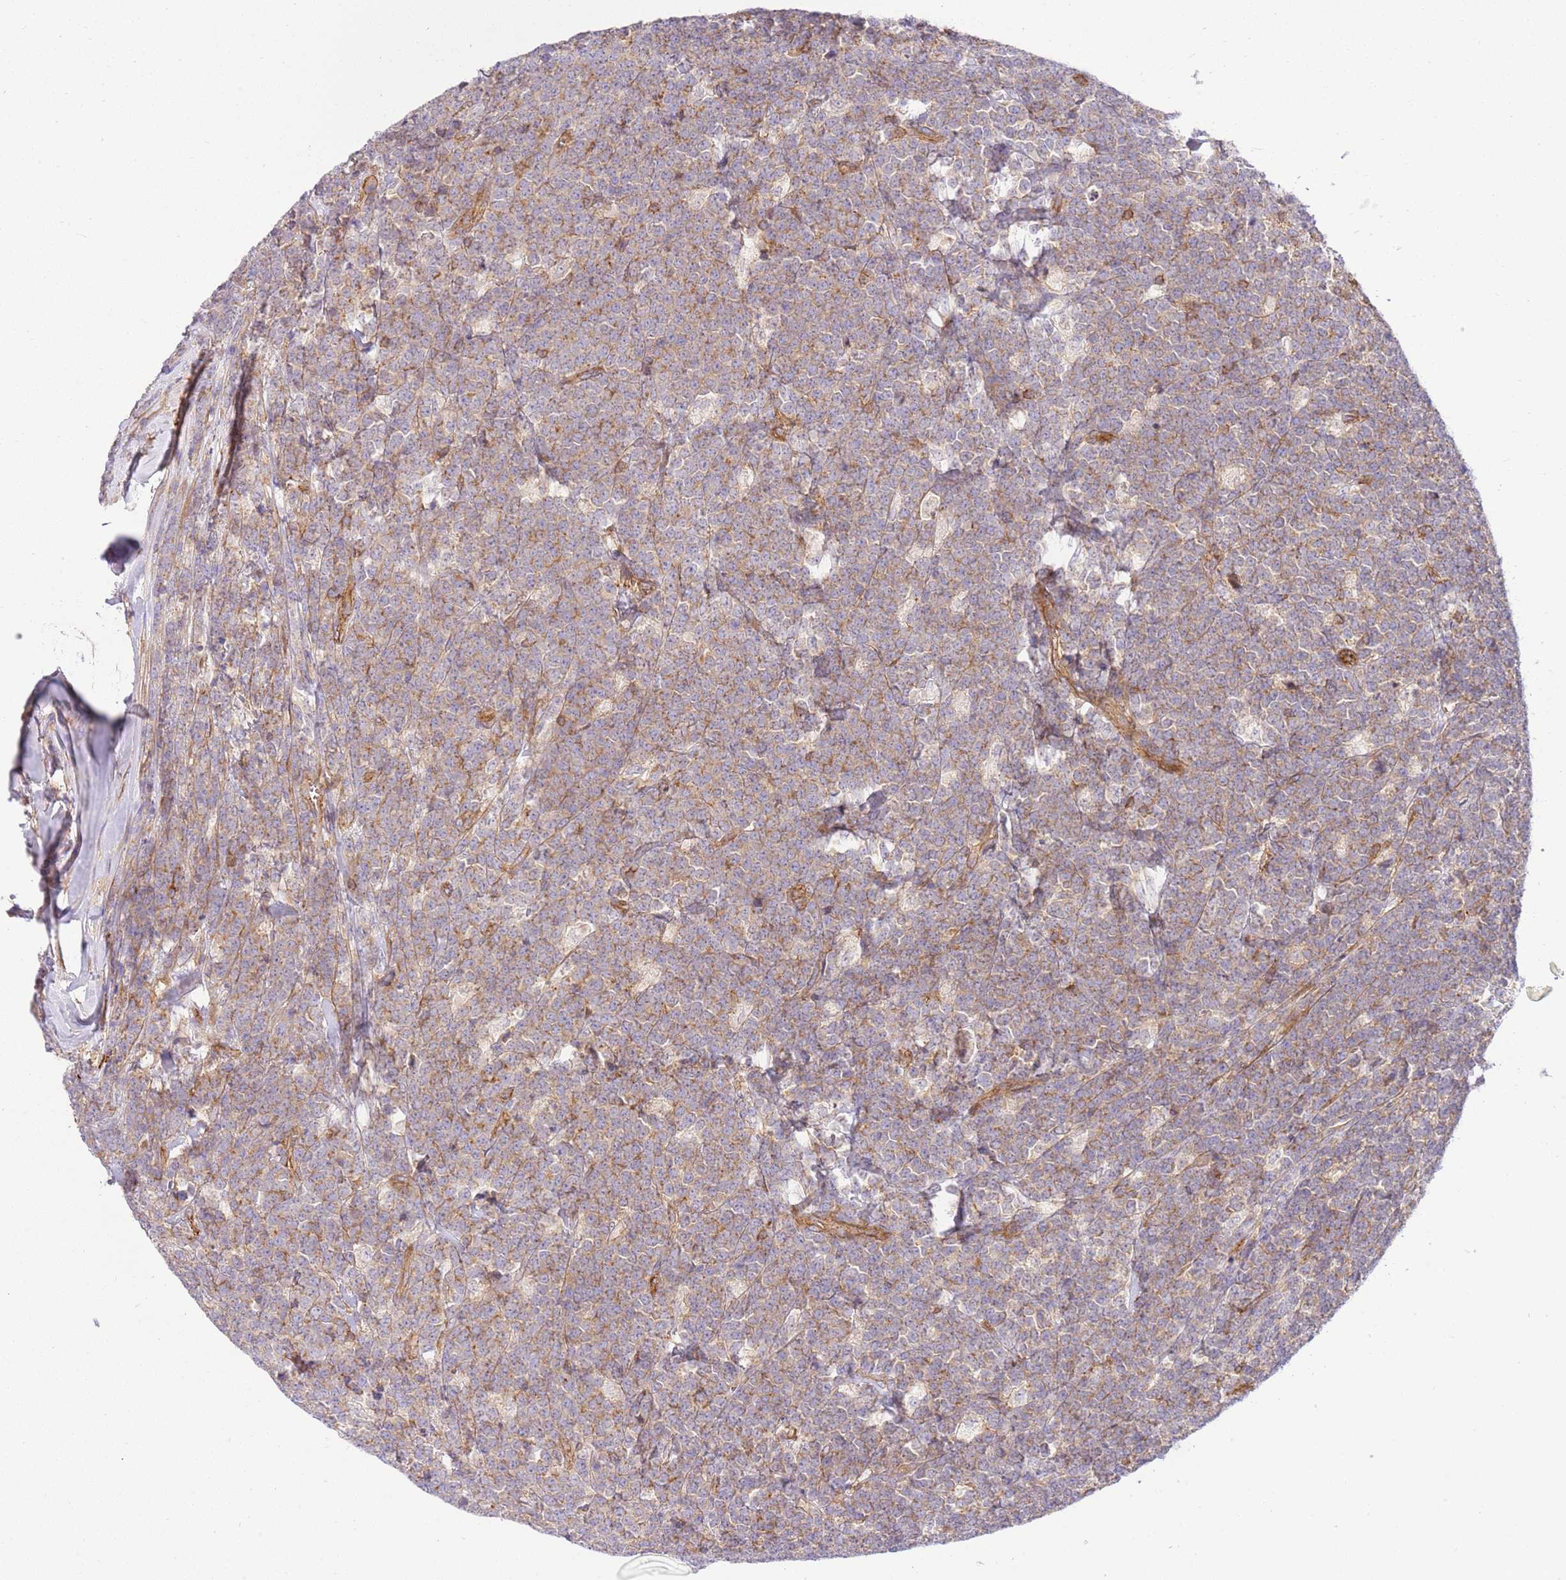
{"staining": {"intensity": "weak", "quantity": ">75%", "location": "cytoplasmic/membranous"}, "tissue": "lymphoma", "cell_type": "Tumor cells", "image_type": "cancer", "snomed": [{"axis": "morphology", "description": "Malignant lymphoma, non-Hodgkin's type, High grade"}, {"axis": "topography", "description": "Small intestine"}, {"axis": "topography", "description": "Colon"}], "caption": "DAB (3,3'-diaminobenzidine) immunohistochemical staining of lymphoma reveals weak cytoplasmic/membranous protein expression in about >75% of tumor cells.", "gene": "EFCAB8", "patient": {"sex": "male", "age": 8}}